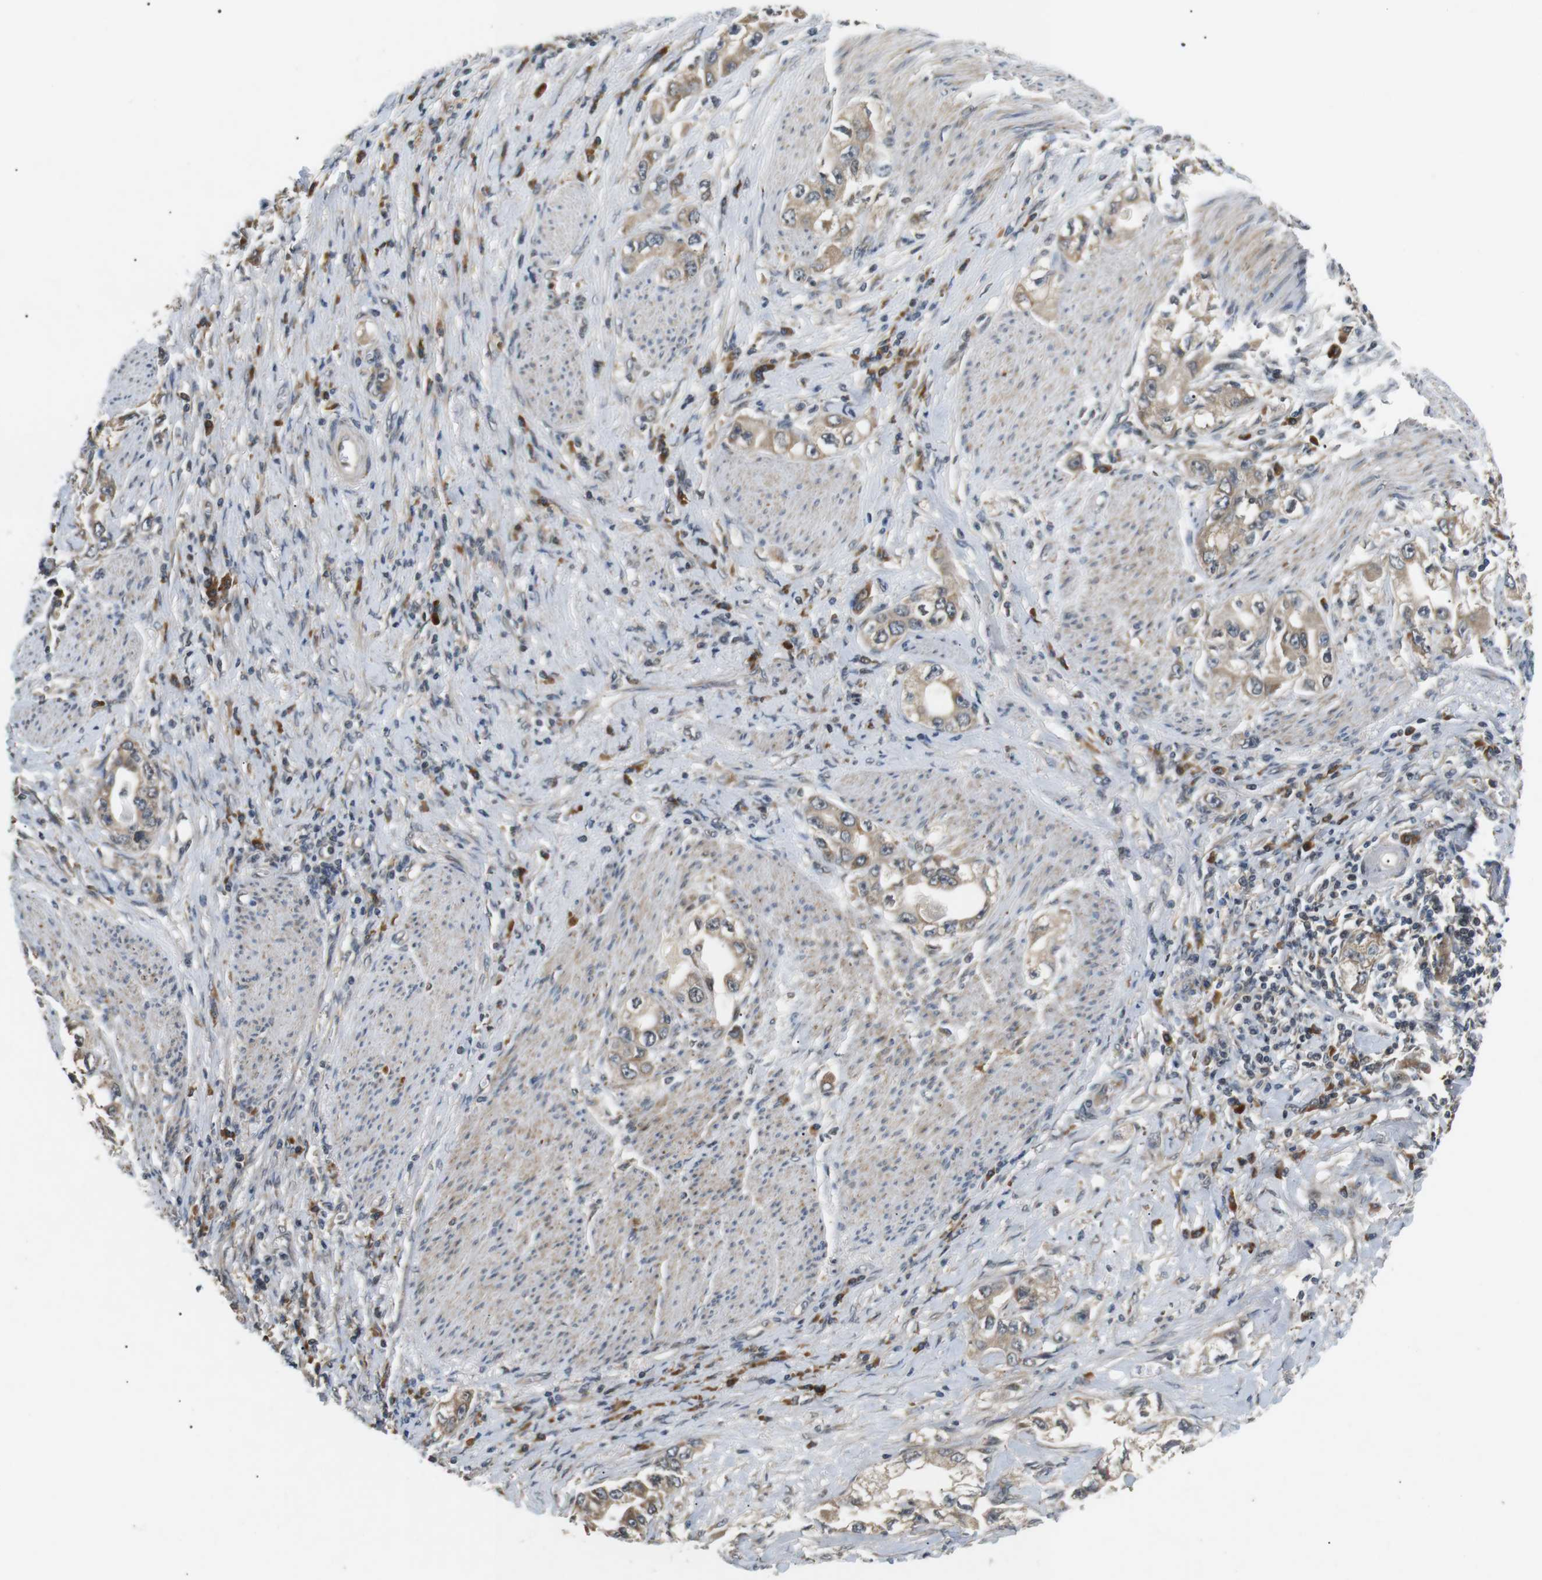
{"staining": {"intensity": "weak", "quantity": ">75%", "location": "cytoplasmic/membranous"}, "tissue": "stomach cancer", "cell_type": "Tumor cells", "image_type": "cancer", "snomed": [{"axis": "morphology", "description": "Adenocarcinoma, NOS"}, {"axis": "topography", "description": "Stomach, lower"}], "caption": "A photomicrograph of human adenocarcinoma (stomach) stained for a protein reveals weak cytoplasmic/membranous brown staining in tumor cells.", "gene": "HSPA13", "patient": {"sex": "female", "age": 93}}